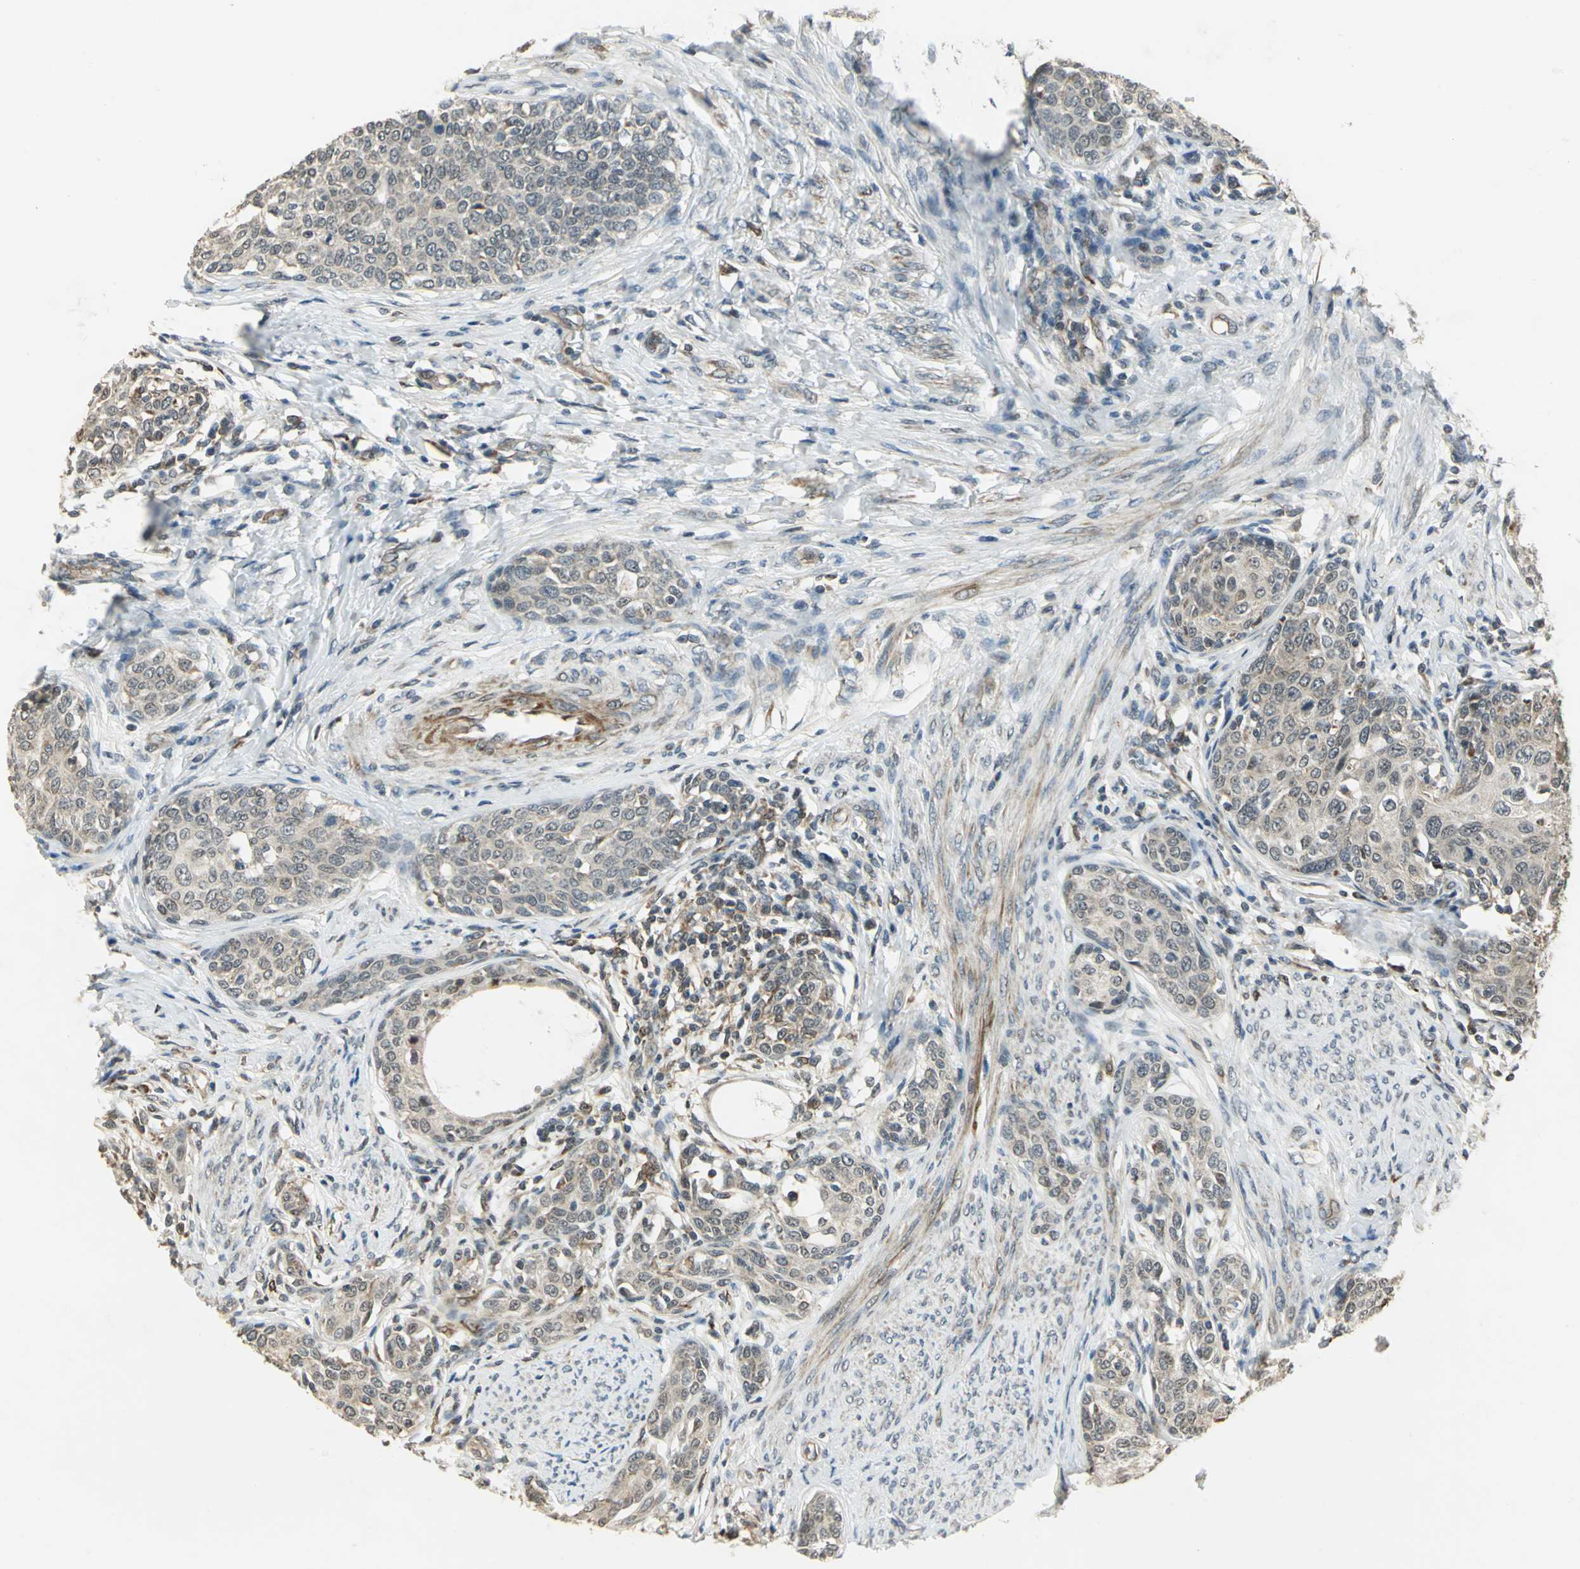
{"staining": {"intensity": "weak", "quantity": ">75%", "location": "cytoplasmic/membranous"}, "tissue": "cervical cancer", "cell_type": "Tumor cells", "image_type": "cancer", "snomed": [{"axis": "morphology", "description": "Squamous cell carcinoma, NOS"}, {"axis": "morphology", "description": "Adenocarcinoma, NOS"}, {"axis": "topography", "description": "Cervix"}], "caption": "Cervical squamous cell carcinoma was stained to show a protein in brown. There is low levels of weak cytoplasmic/membranous expression in approximately >75% of tumor cells.", "gene": "PLAGL2", "patient": {"sex": "female", "age": 52}}